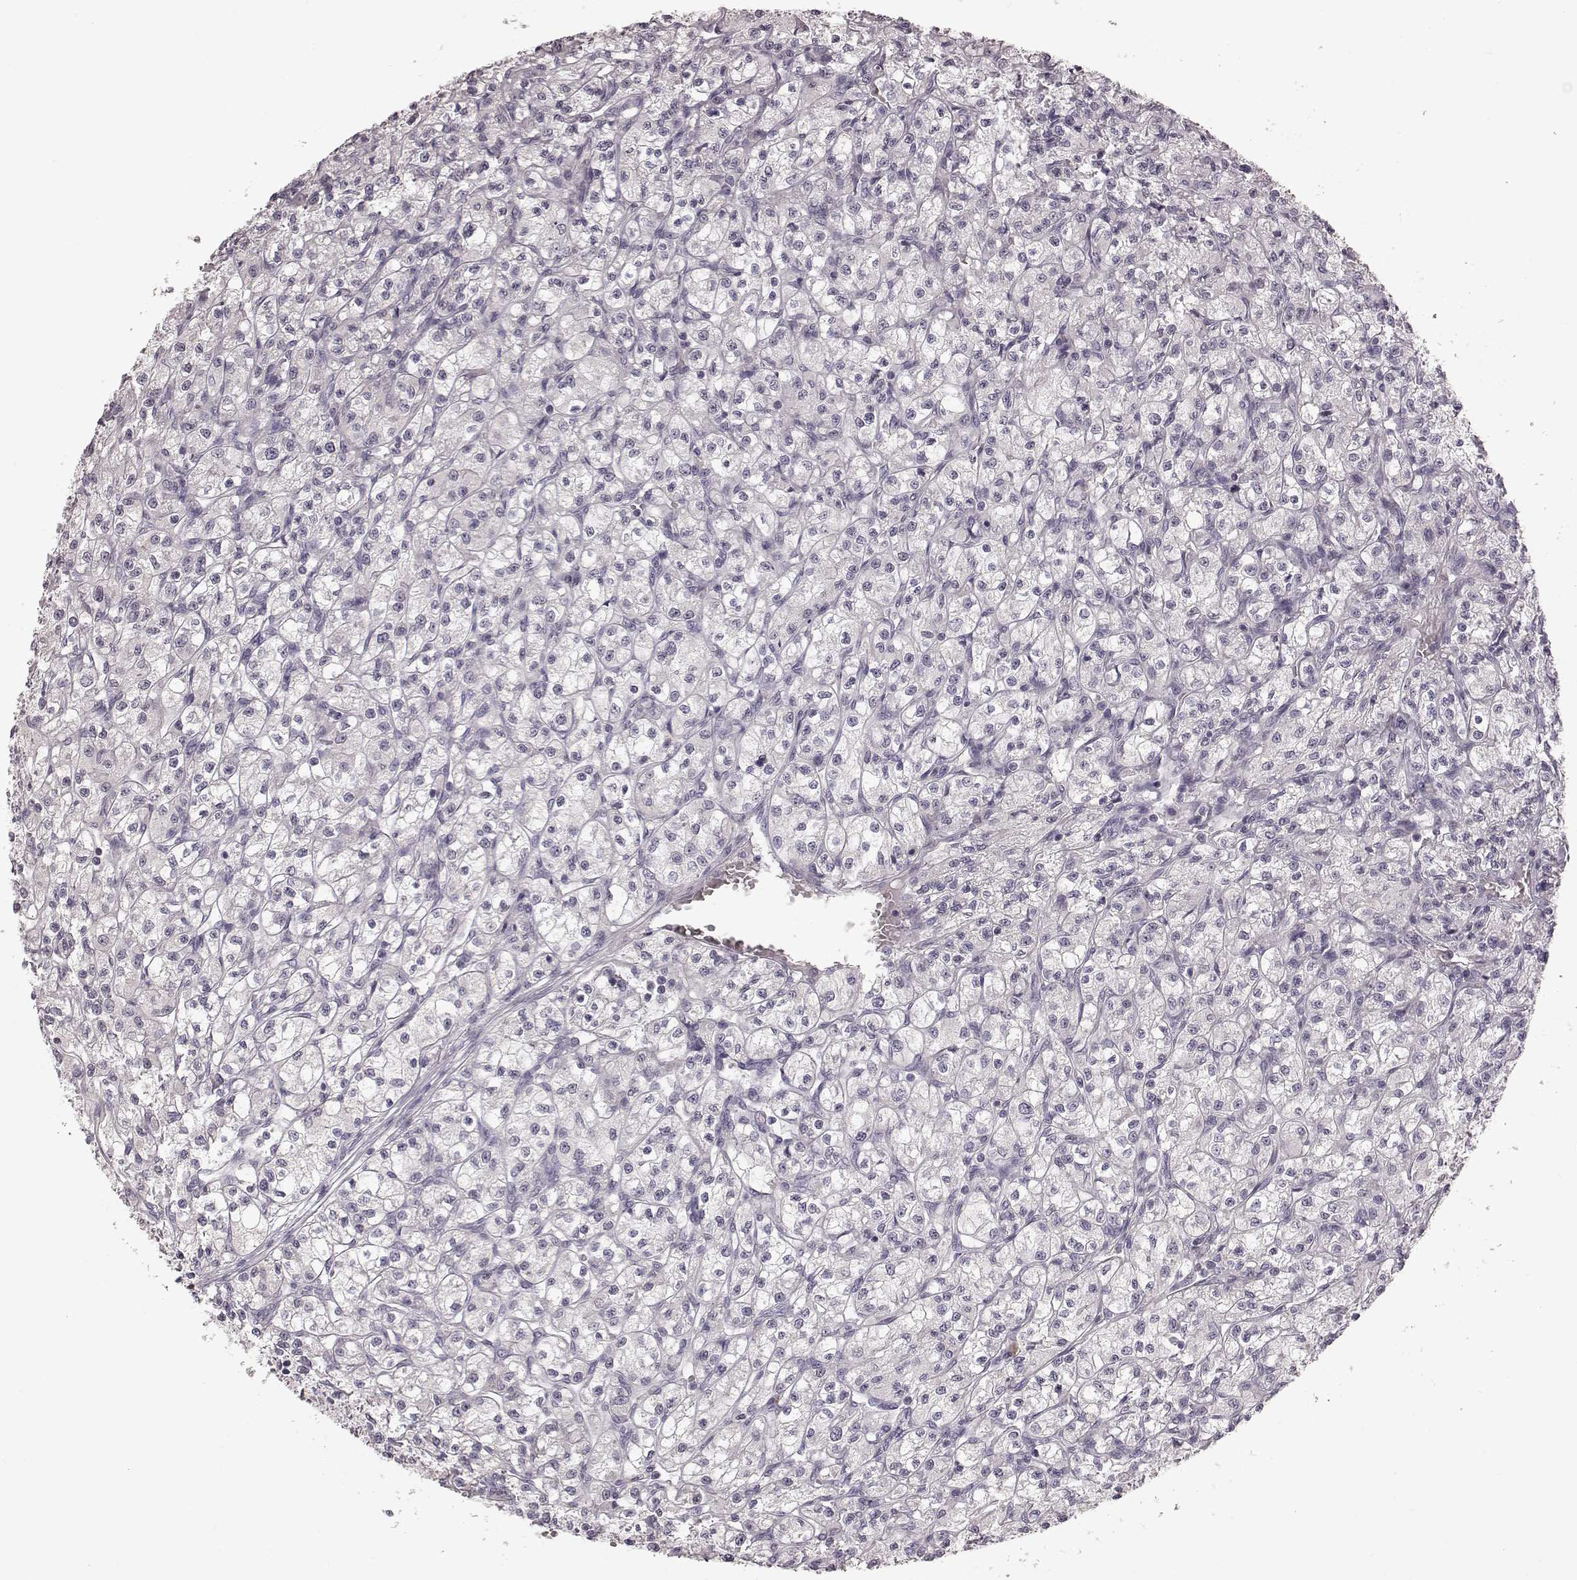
{"staining": {"intensity": "negative", "quantity": "none", "location": "none"}, "tissue": "renal cancer", "cell_type": "Tumor cells", "image_type": "cancer", "snomed": [{"axis": "morphology", "description": "Adenocarcinoma, NOS"}, {"axis": "topography", "description": "Kidney"}], "caption": "Tumor cells are negative for brown protein staining in renal cancer.", "gene": "MIA", "patient": {"sex": "female", "age": 70}}